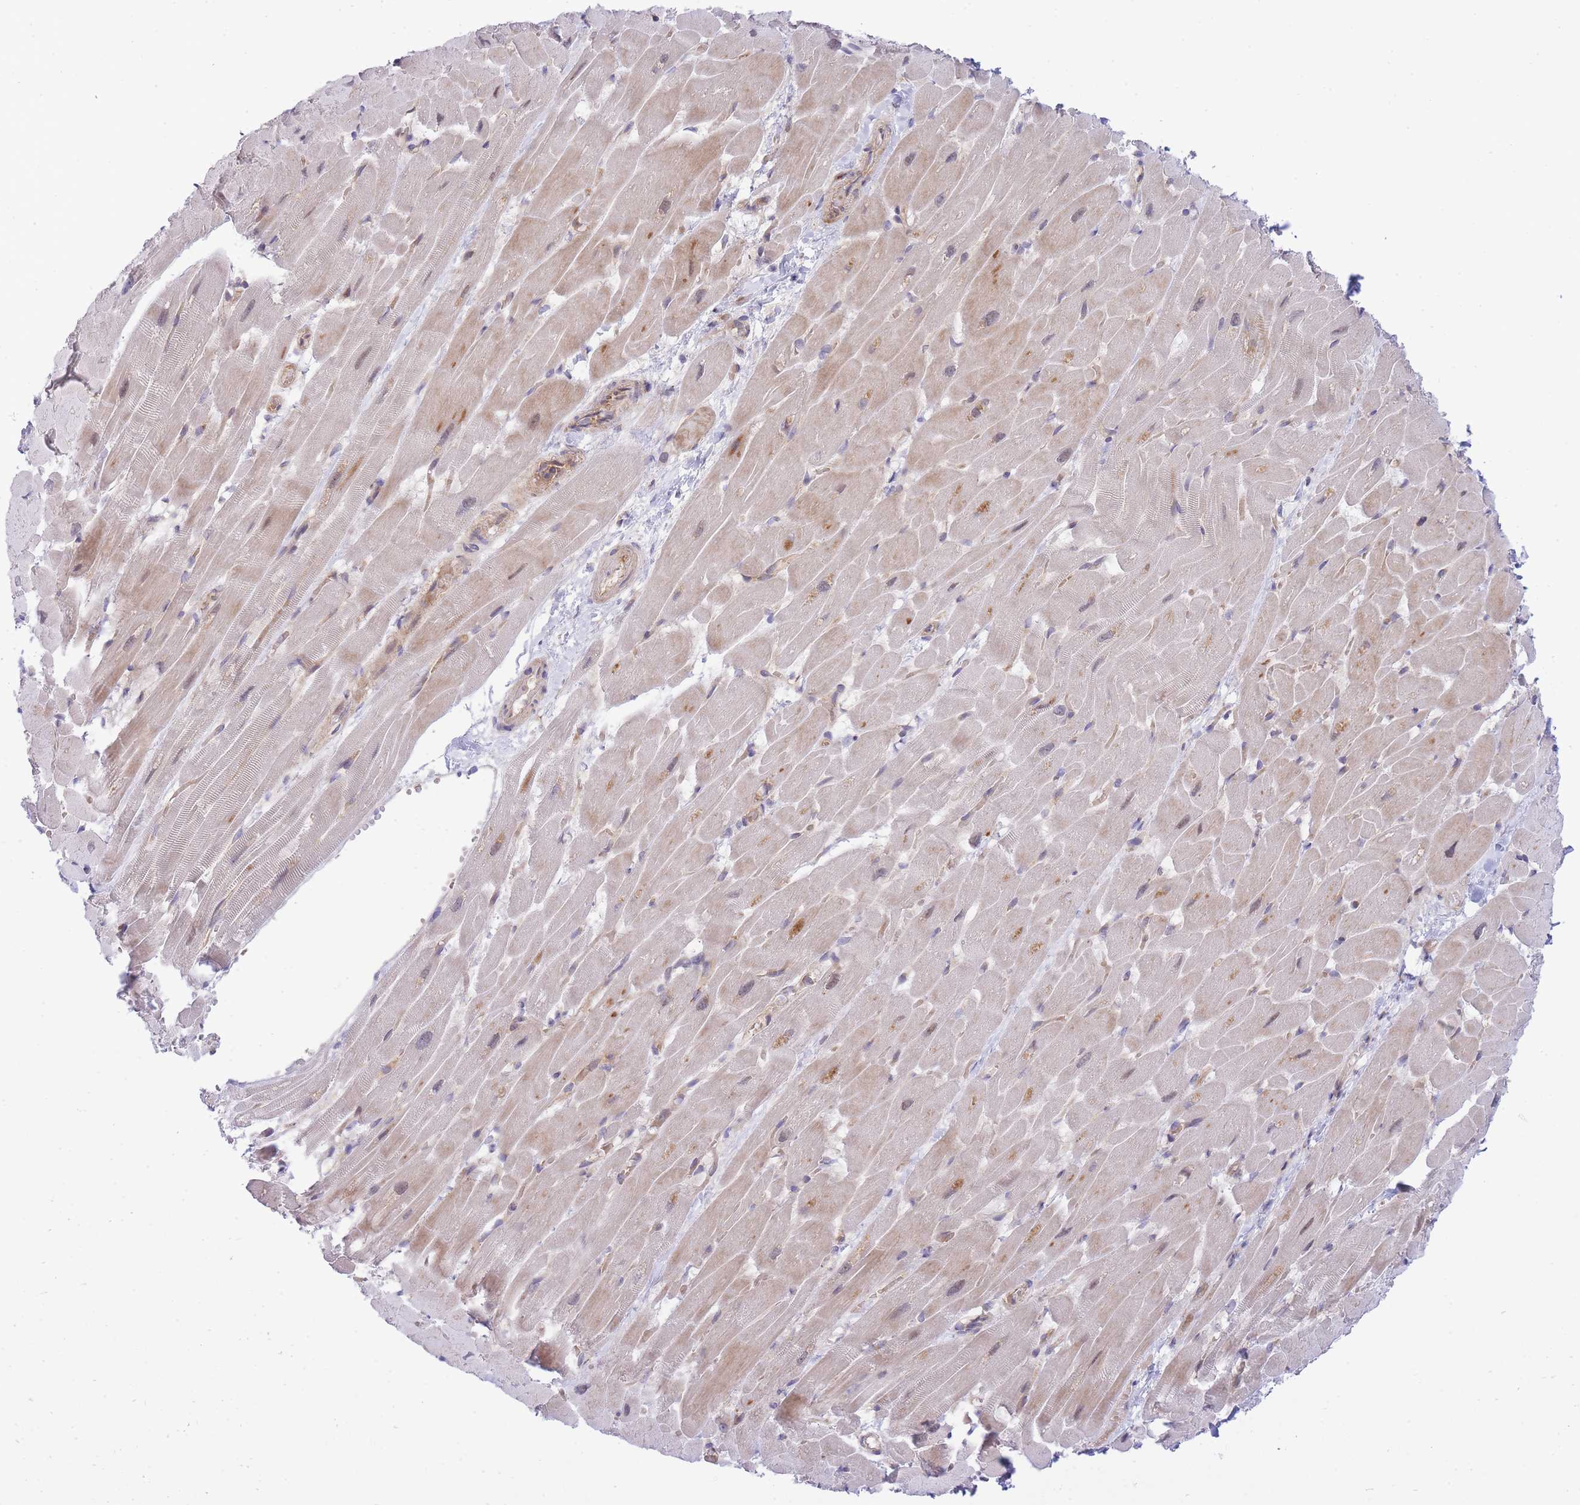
{"staining": {"intensity": "moderate", "quantity": "<25%", "location": "cytoplasmic/membranous"}, "tissue": "heart muscle", "cell_type": "Cardiomyocytes", "image_type": "normal", "snomed": [{"axis": "morphology", "description": "Normal tissue, NOS"}, {"axis": "topography", "description": "Heart"}], "caption": "Cardiomyocytes exhibit moderate cytoplasmic/membranous staining in about <25% of cells in unremarkable heart muscle. (Brightfield microscopy of DAB IHC at high magnification).", "gene": "EIF2B2", "patient": {"sex": "male", "age": 37}}